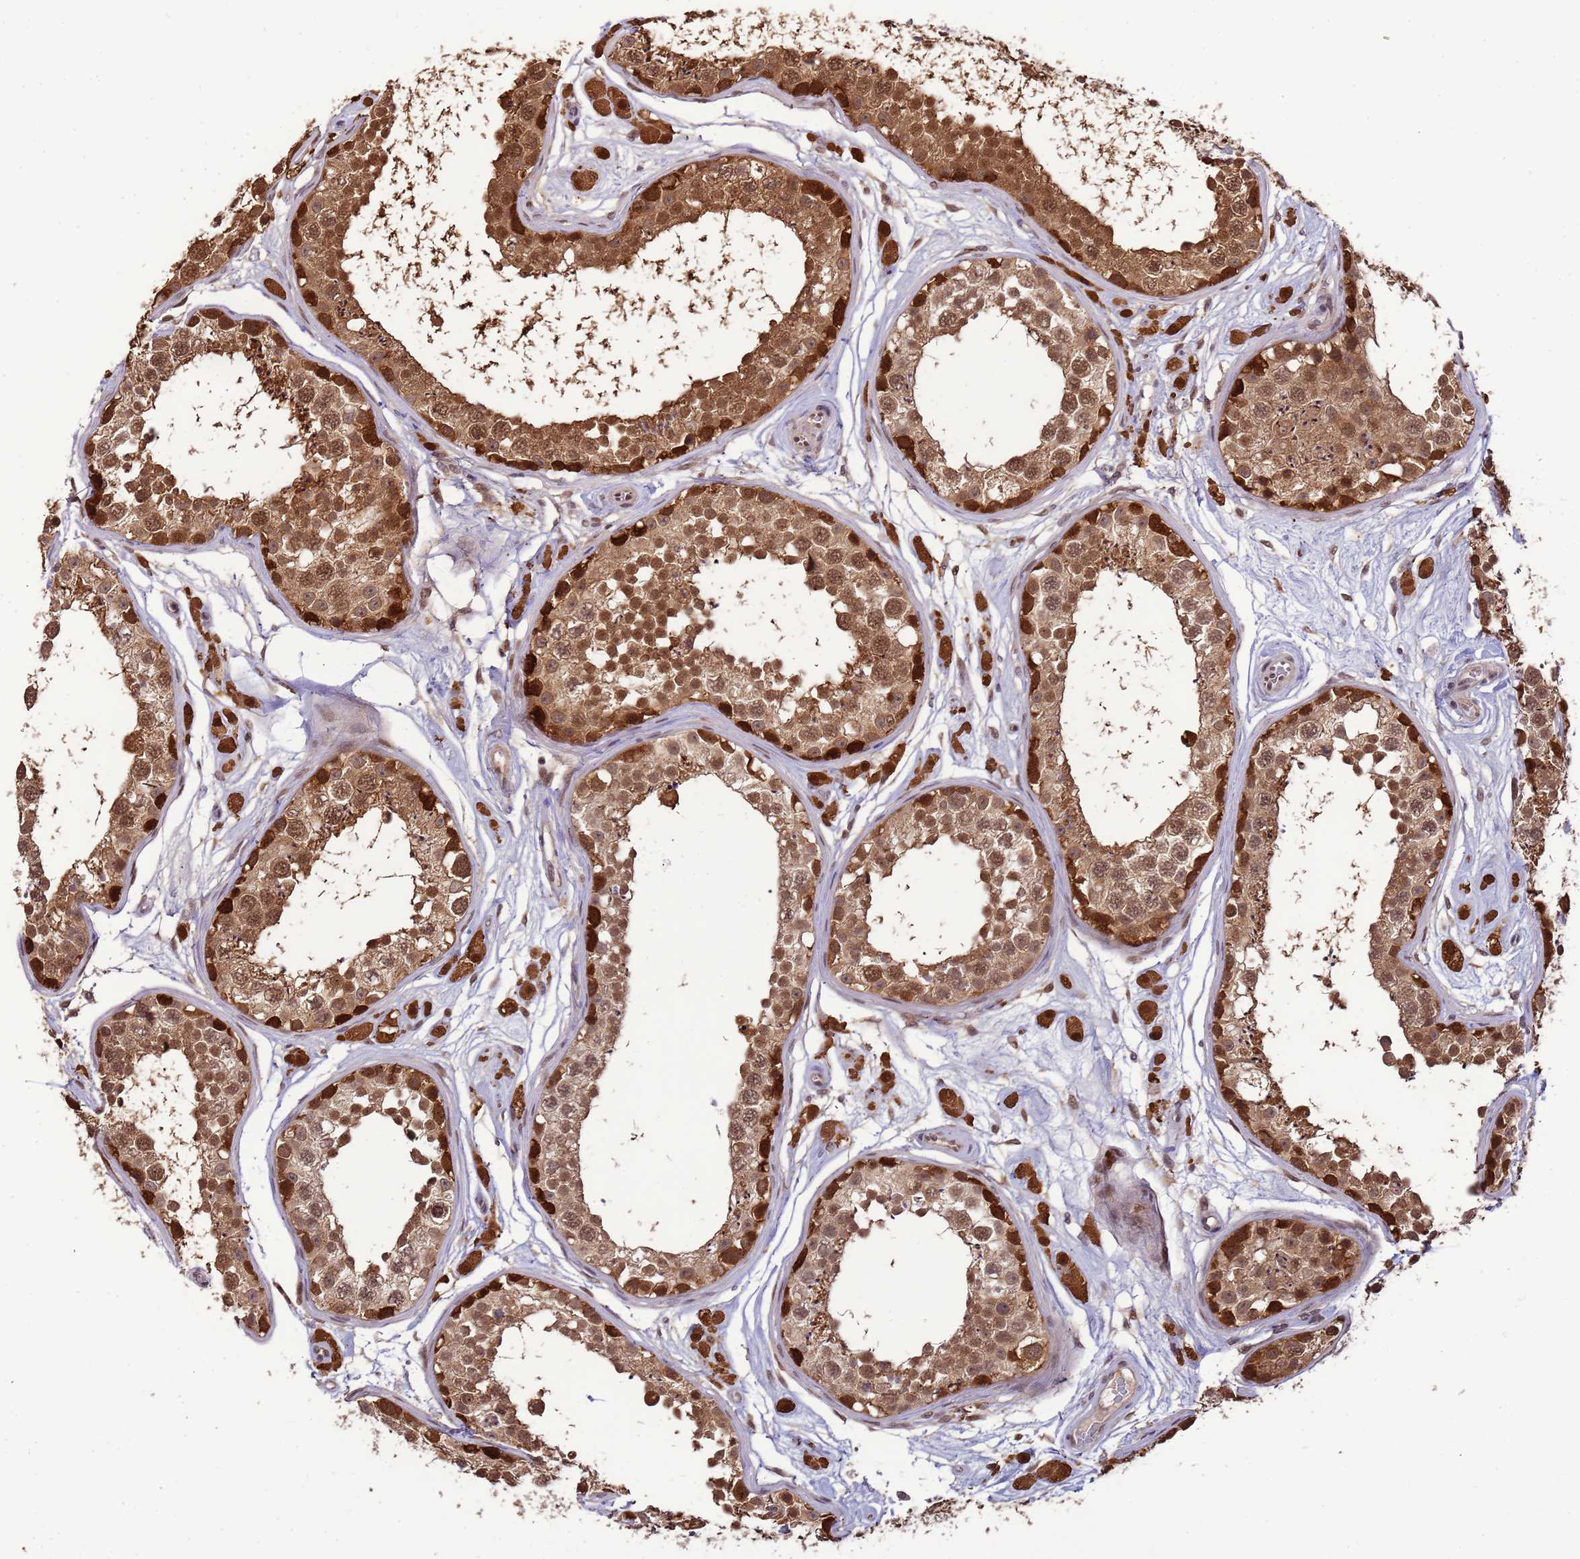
{"staining": {"intensity": "strong", "quantity": ">75%", "location": "cytoplasmic/membranous,nuclear"}, "tissue": "testis", "cell_type": "Cells in seminiferous ducts", "image_type": "normal", "snomed": [{"axis": "morphology", "description": "Normal tissue, NOS"}, {"axis": "topography", "description": "Testis"}], "caption": "High-magnification brightfield microscopy of normal testis stained with DAB (3,3'-diaminobenzidine) (brown) and counterstained with hematoxylin (blue). cells in seminiferous ducts exhibit strong cytoplasmic/membranous,nuclear expression is present in approximately>75% of cells.", "gene": "ZBTB5", "patient": {"sex": "male", "age": 25}}